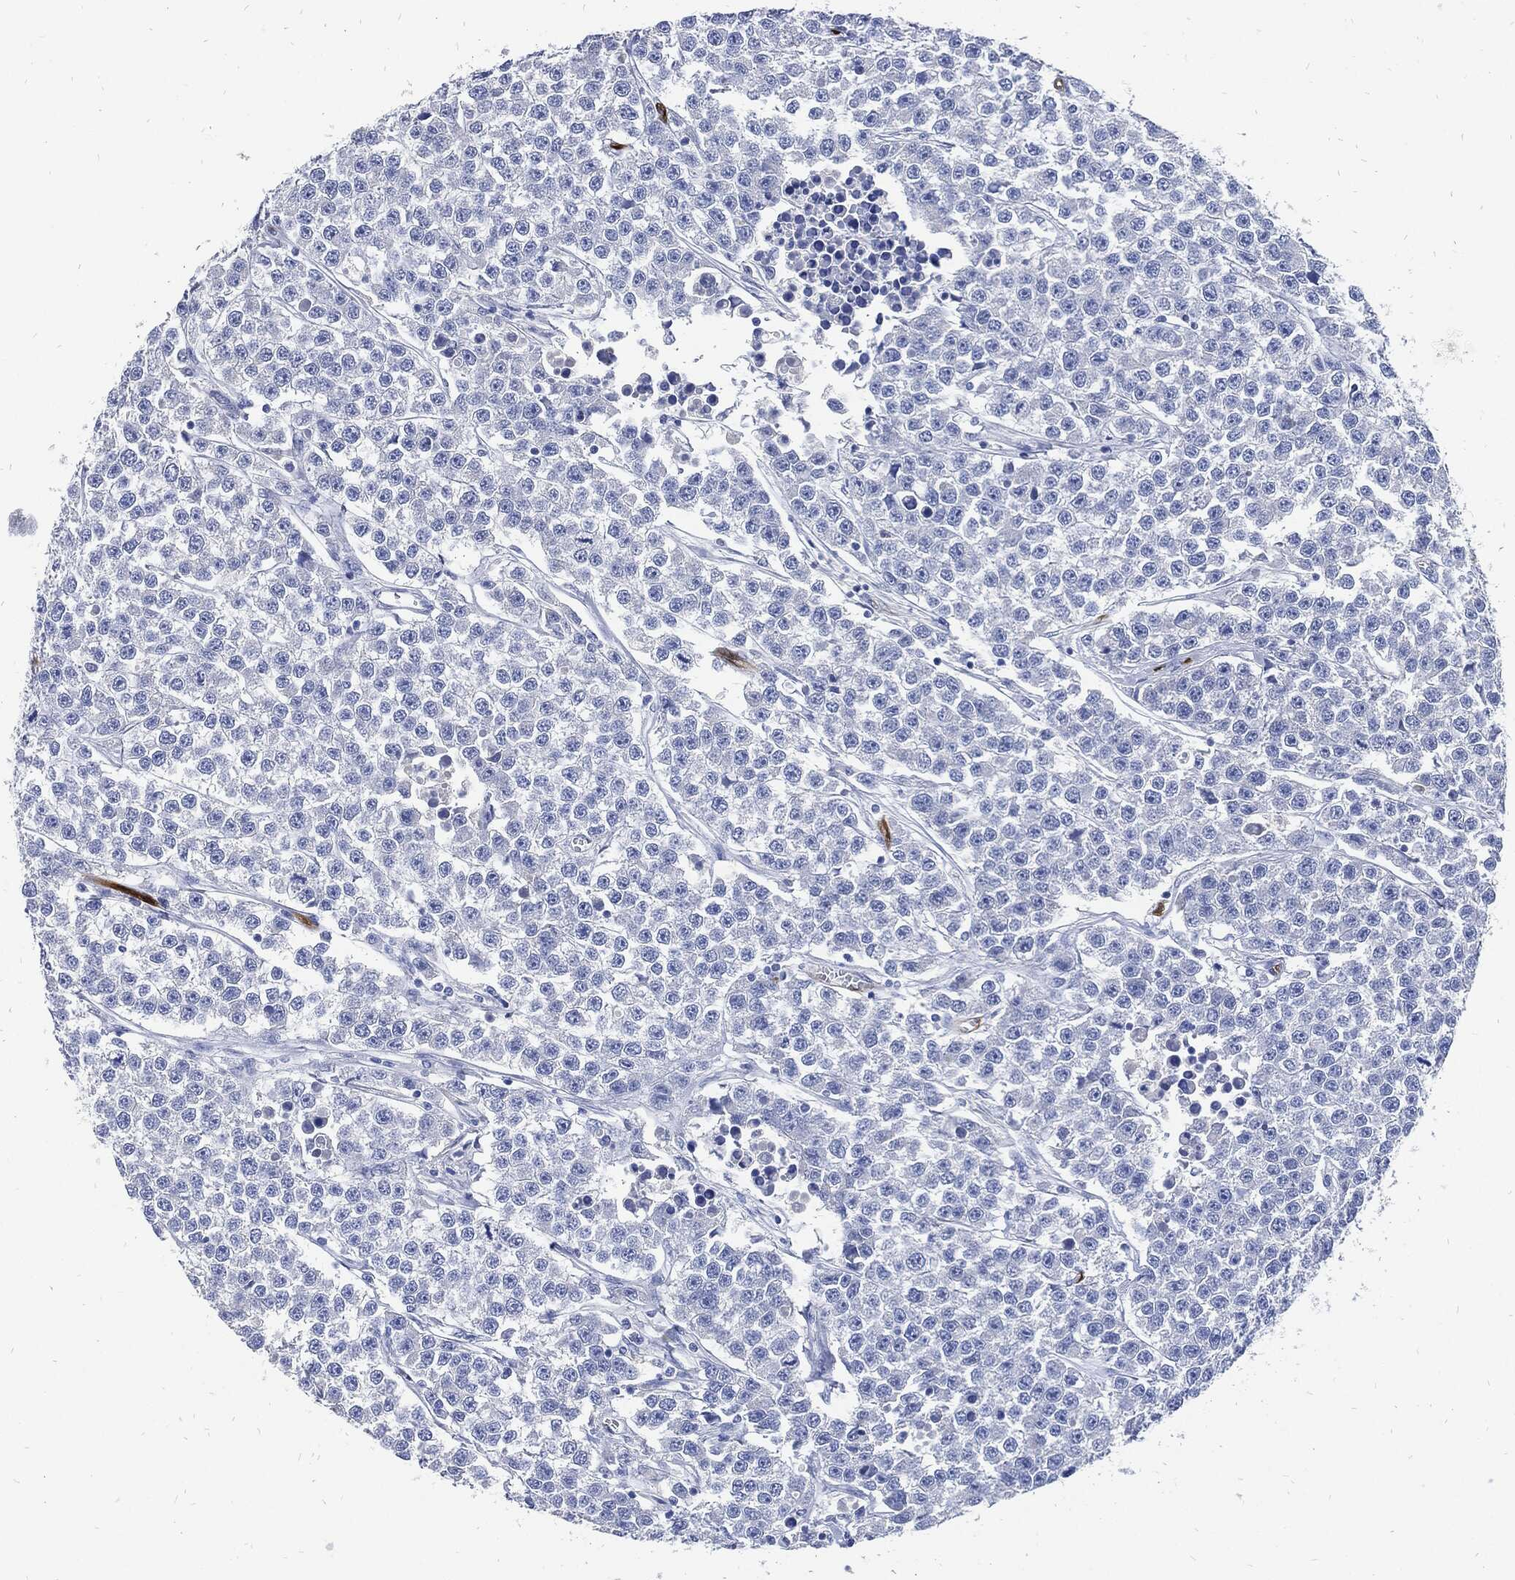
{"staining": {"intensity": "negative", "quantity": "none", "location": "none"}, "tissue": "testis cancer", "cell_type": "Tumor cells", "image_type": "cancer", "snomed": [{"axis": "morphology", "description": "Seminoma, NOS"}, {"axis": "topography", "description": "Testis"}], "caption": "The photomicrograph demonstrates no significant positivity in tumor cells of seminoma (testis). (Stains: DAB (3,3'-diaminobenzidine) immunohistochemistry with hematoxylin counter stain, Microscopy: brightfield microscopy at high magnification).", "gene": "FABP4", "patient": {"sex": "male", "age": 59}}